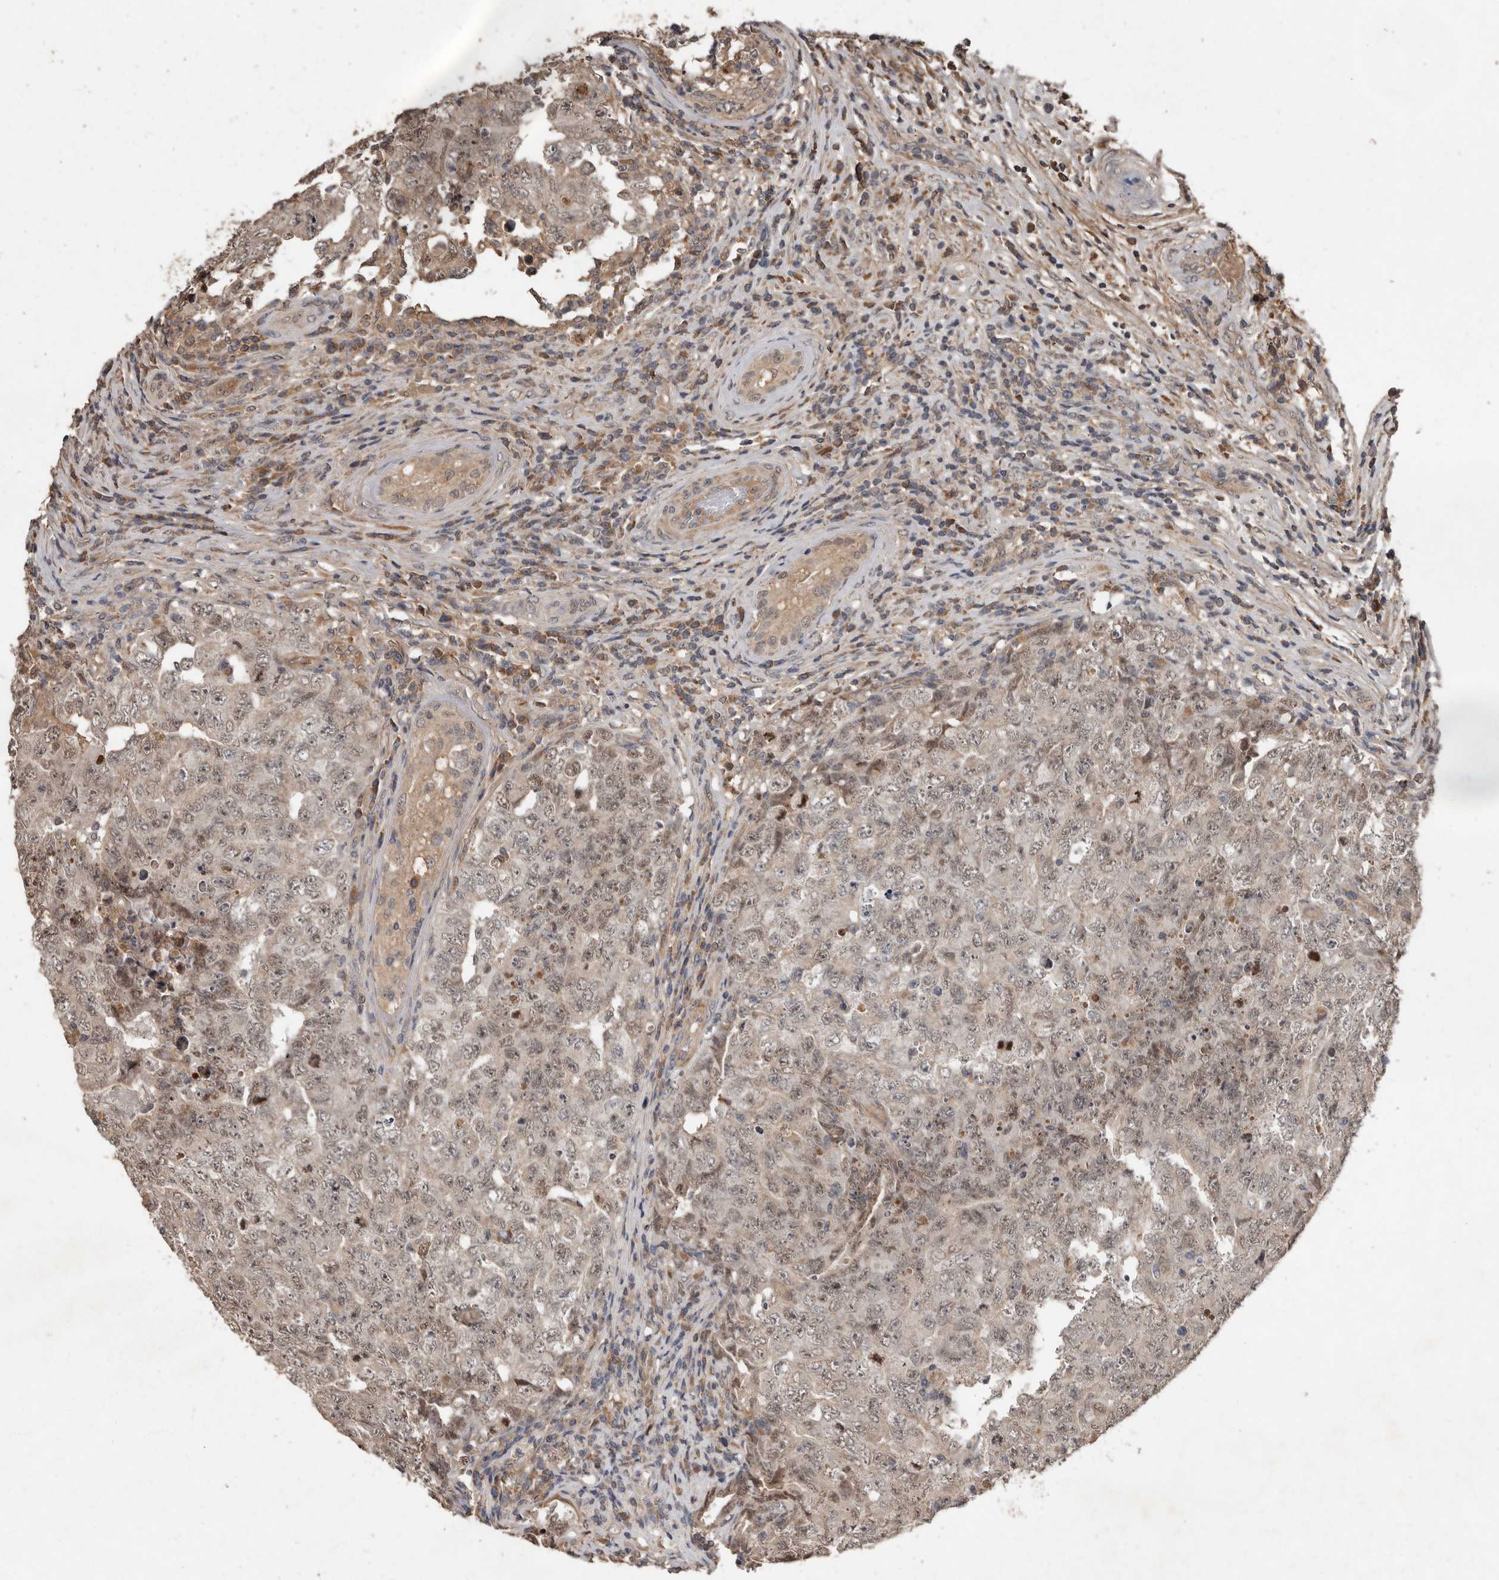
{"staining": {"intensity": "weak", "quantity": ">75%", "location": "cytoplasmic/membranous,nuclear"}, "tissue": "testis cancer", "cell_type": "Tumor cells", "image_type": "cancer", "snomed": [{"axis": "morphology", "description": "Carcinoma, Embryonal, NOS"}, {"axis": "topography", "description": "Testis"}], "caption": "Testis cancer (embryonal carcinoma) stained for a protein (brown) demonstrates weak cytoplasmic/membranous and nuclear positive positivity in about >75% of tumor cells.", "gene": "KIF26B", "patient": {"sex": "male", "age": 26}}